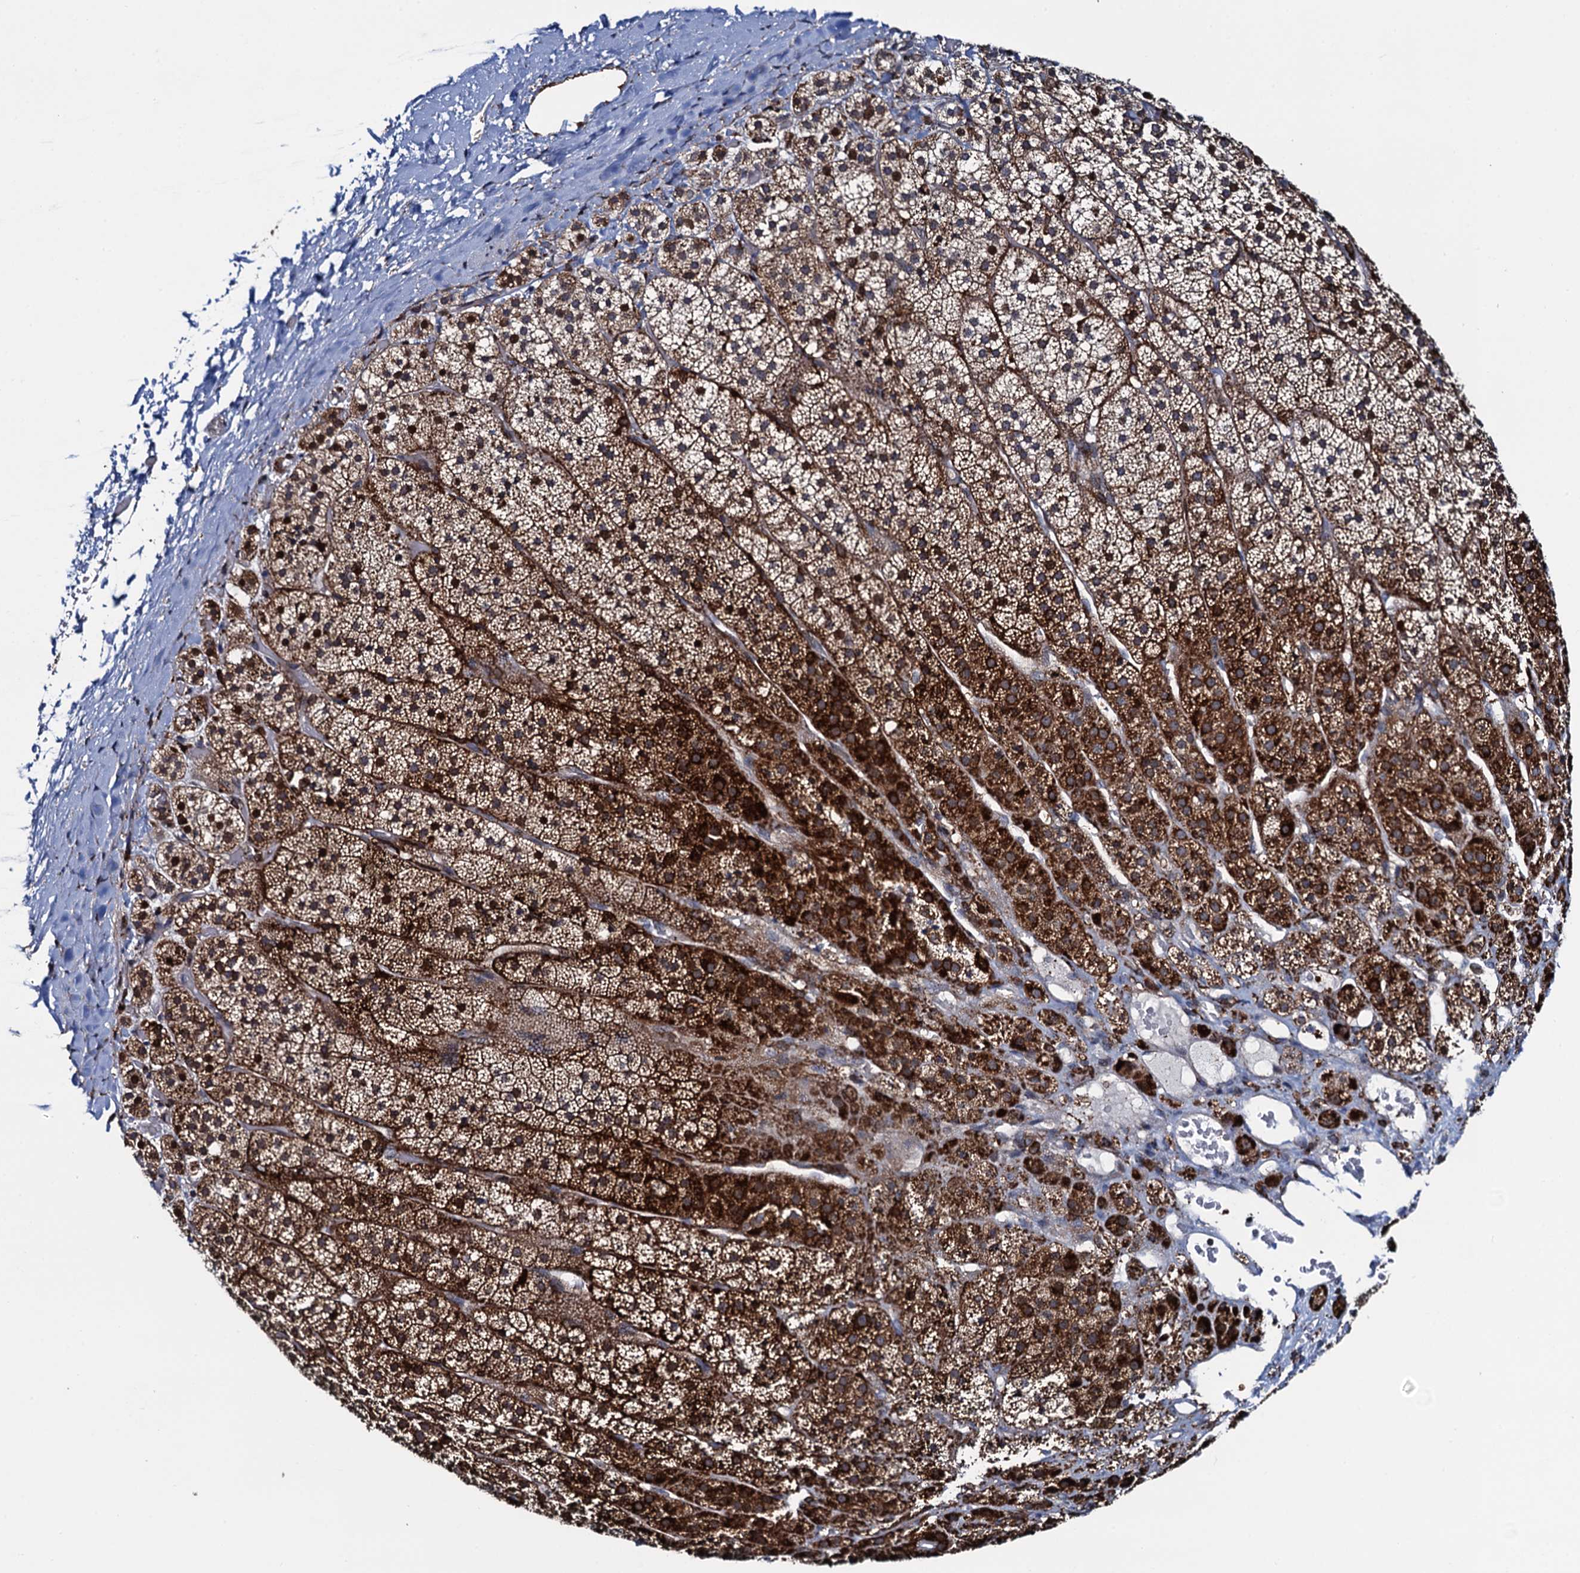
{"staining": {"intensity": "strong", "quantity": "25%-75%", "location": "cytoplasmic/membranous"}, "tissue": "adrenal gland", "cell_type": "Glandular cells", "image_type": "normal", "snomed": [{"axis": "morphology", "description": "Normal tissue, NOS"}, {"axis": "topography", "description": "Adrenal gland"}], "caption": "The histopathology image demonstrates staining of unremarkable adrenal gland, revealing strong cytoplasmic/membranous protein expression (brown color) within glandular cells.", "gene": "CCDC102A", "patient": {"sex": "female", "age": 44}}